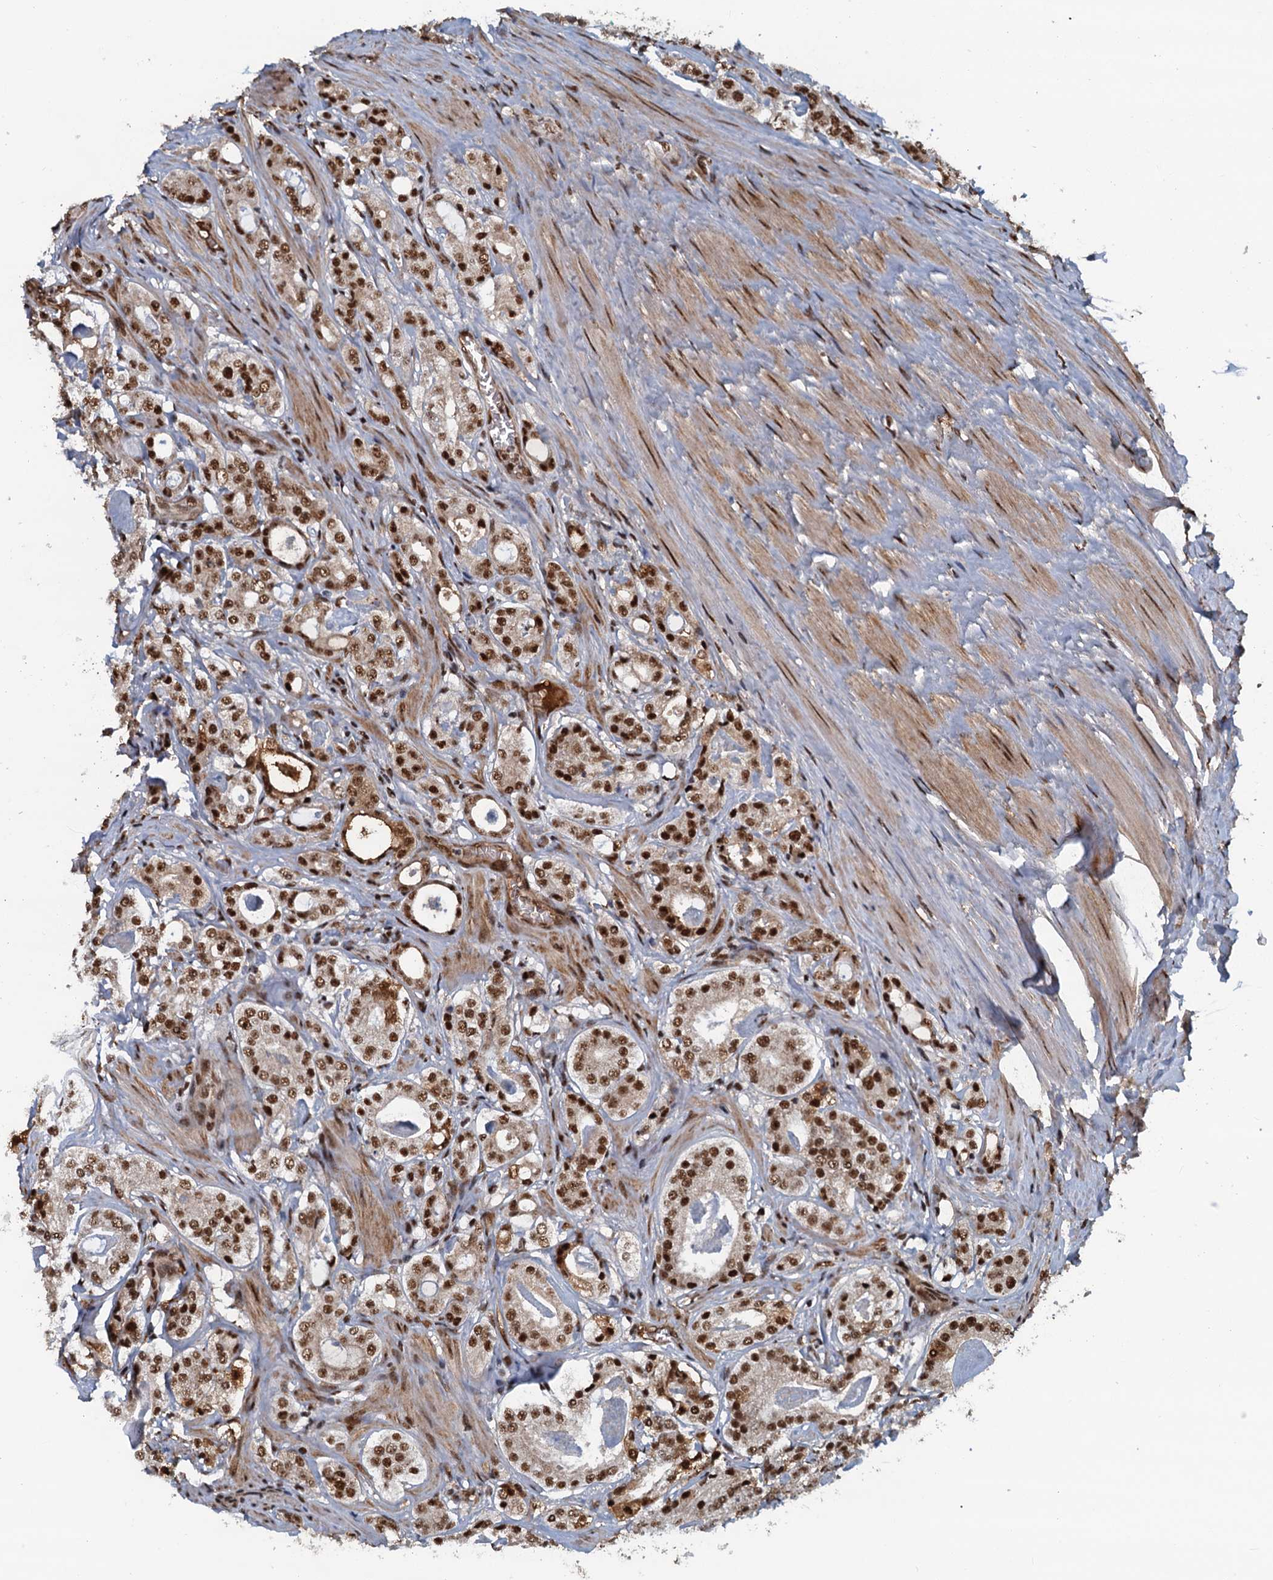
{"staining": {"intensity": "strong", "quantity": ">75%", "location": "nuclear"}, "tissue": "prostate cancer", "cell_type": "Tumor cells", "image_type": "cancer", "snomed": [{"axis": "morphology", "description": "Adenocarcinoma, High grade"}, {"axis": "topography", "description": "Prostate"}], "caption": "DAB (3,3'-diaminobenzidine) immunohistochemical staining of human prostate adenocarcinoma (high-grade) shows strong nuclear protein positivity in about >75% of tumor cells.", "gene": "ZC3H18", "patient": {"sex": "male", "age": 63}}